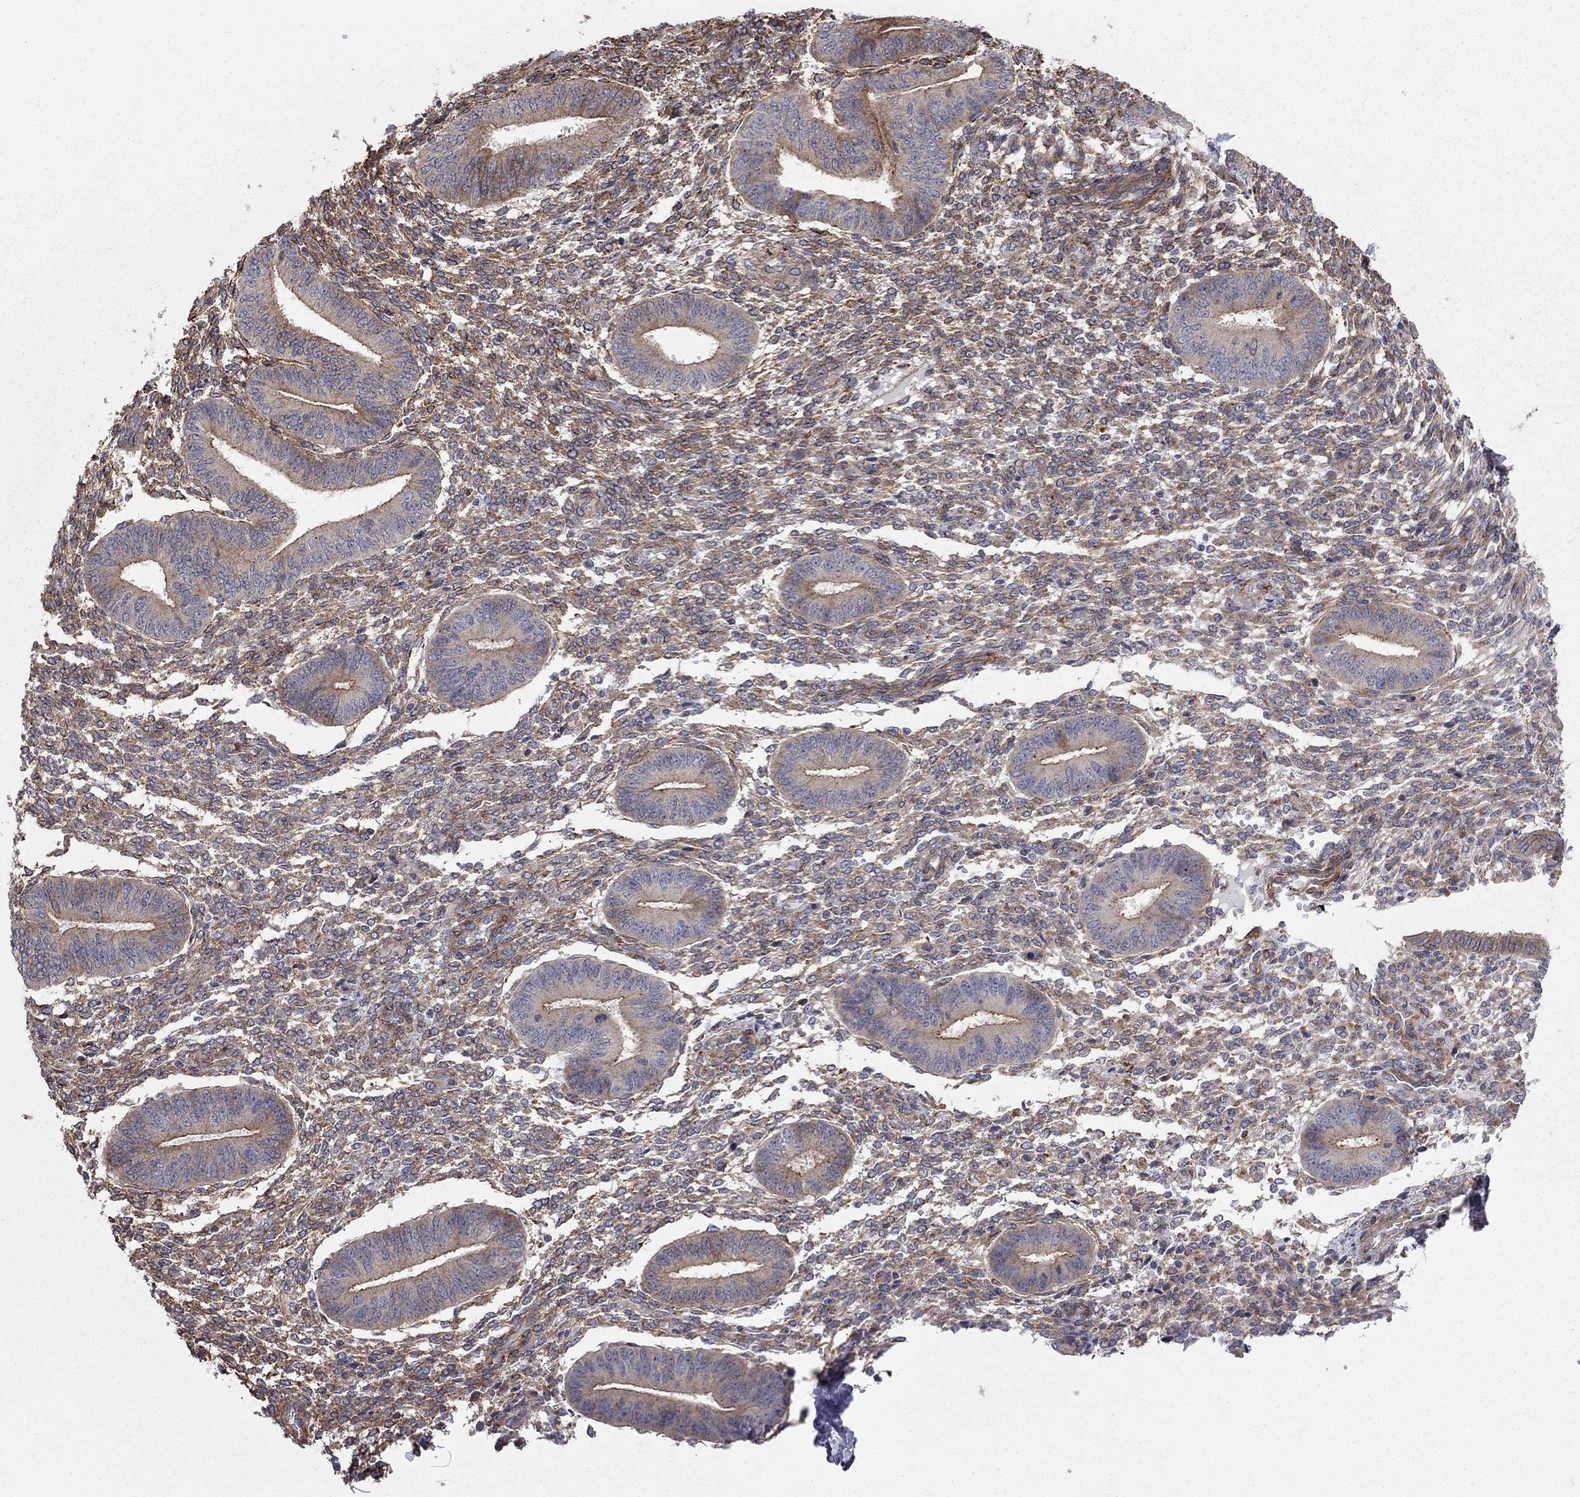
{"staining": {"intensity": "weak", "quantity": "25%-75%", "location": "cytoplasmic/membranous"}, "tissue": "endometrium", "cell_type": "Cells in endometrial stroma", "image_type": "normal", "snomed": [{"axis": "morphology", "description": "Normal tissue, NOS"}, {"axis": "topography", "description": "Endometrium"}], "caption": "Immunohistochemical staining of normal endometrium displays weak cytoplasmic/membranous protein expression in about 25%-75% of cells in endometrial stroma.", "gene": "RASEF", "patient": {"sex": "female", "age": 47}}